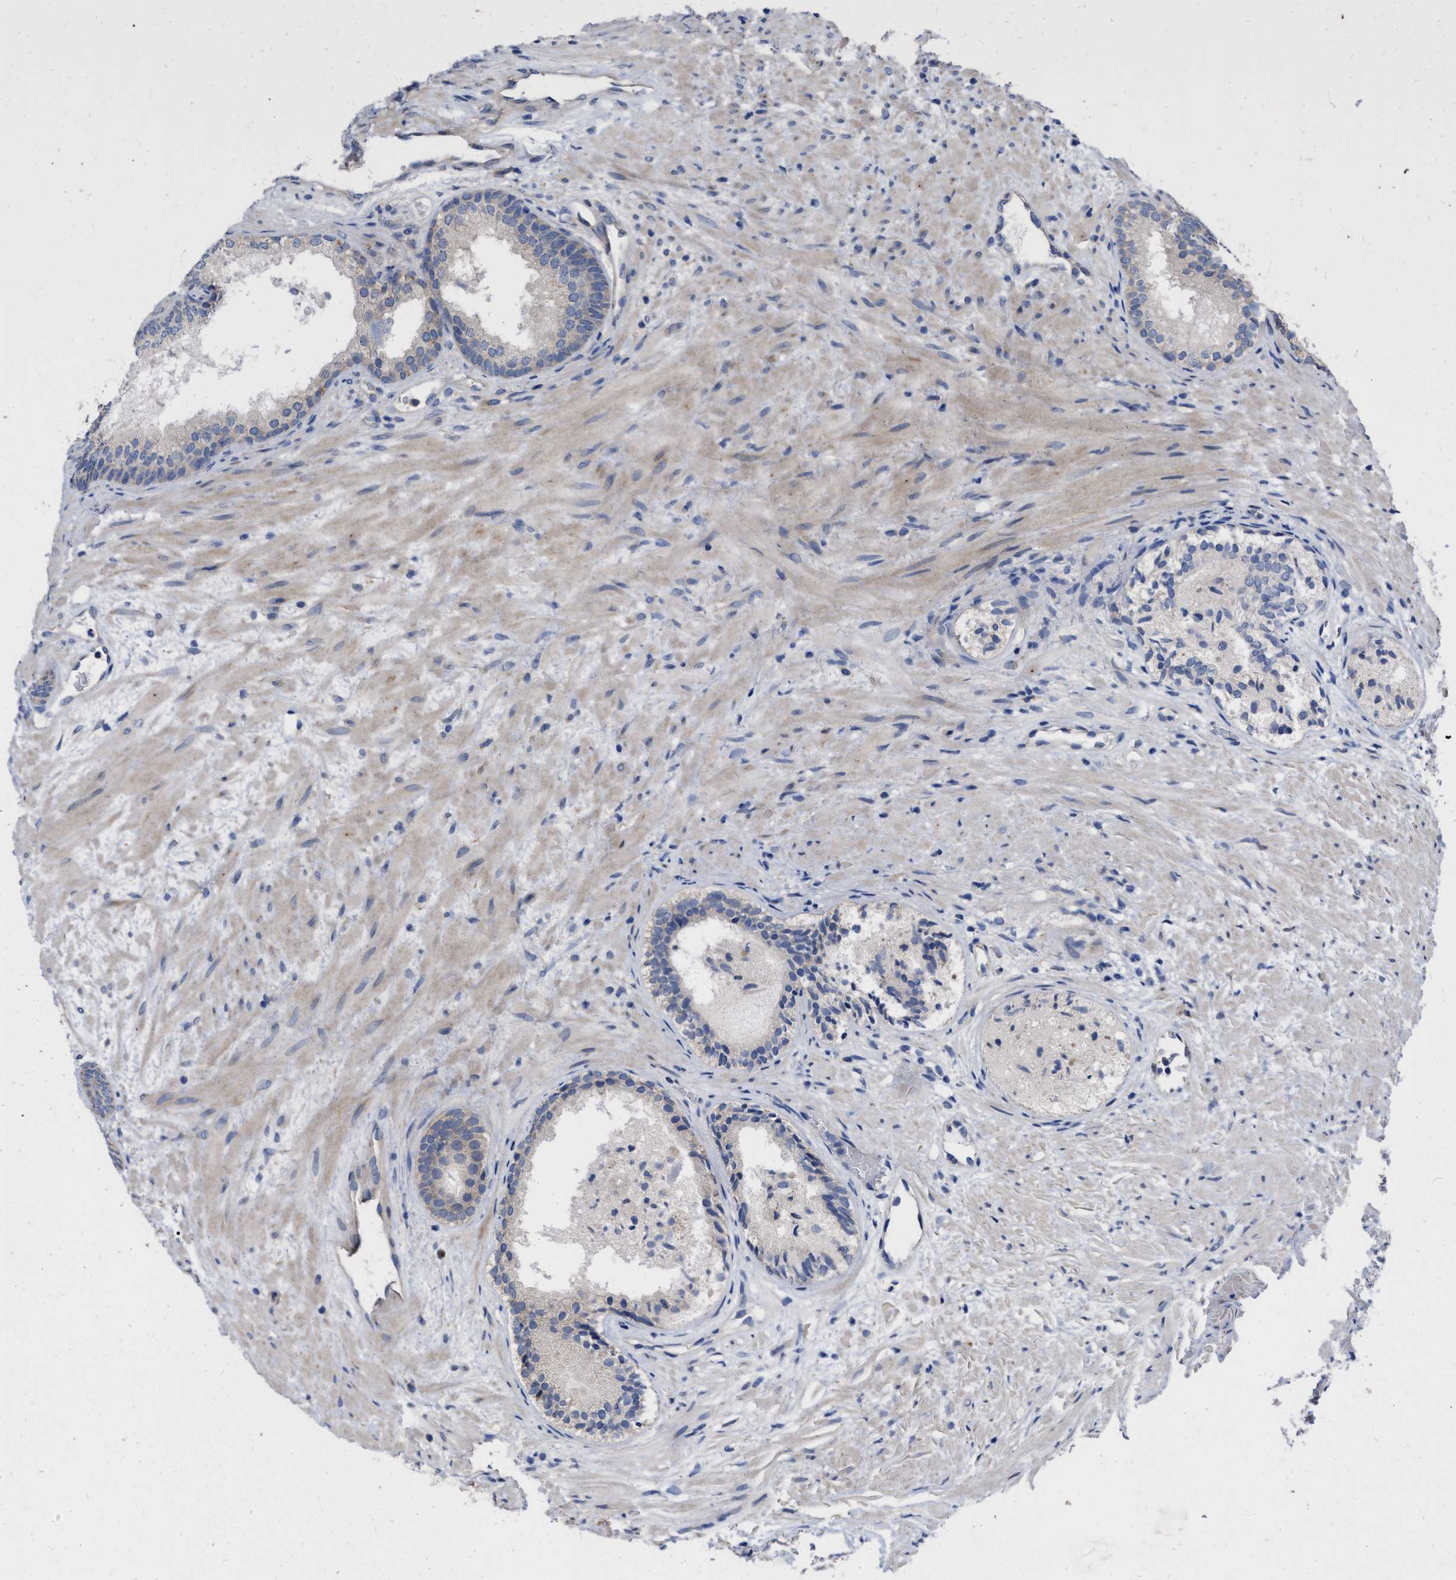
{"staining": {"intensity": "weak", "quantity": "<25%", "location": "cytoplasmic/membranous"}, "tissue": "prostate", "cell_type": "Glandular cells", "image_type": "normal", "snomed": [{"axis": "morphology", "description": "Normal tissue, NOS"}, {"axis": "topography", "description": "Prostate"}], "caption": "Immunohistochemistry micrograph of benign prostate: prostate stained with DAB (3,3'-diaminobenzidine) displays no significant protein positivity in glandular cells.", "gene": "MLST8", "patient": {"sex": "male", "age": 76}}